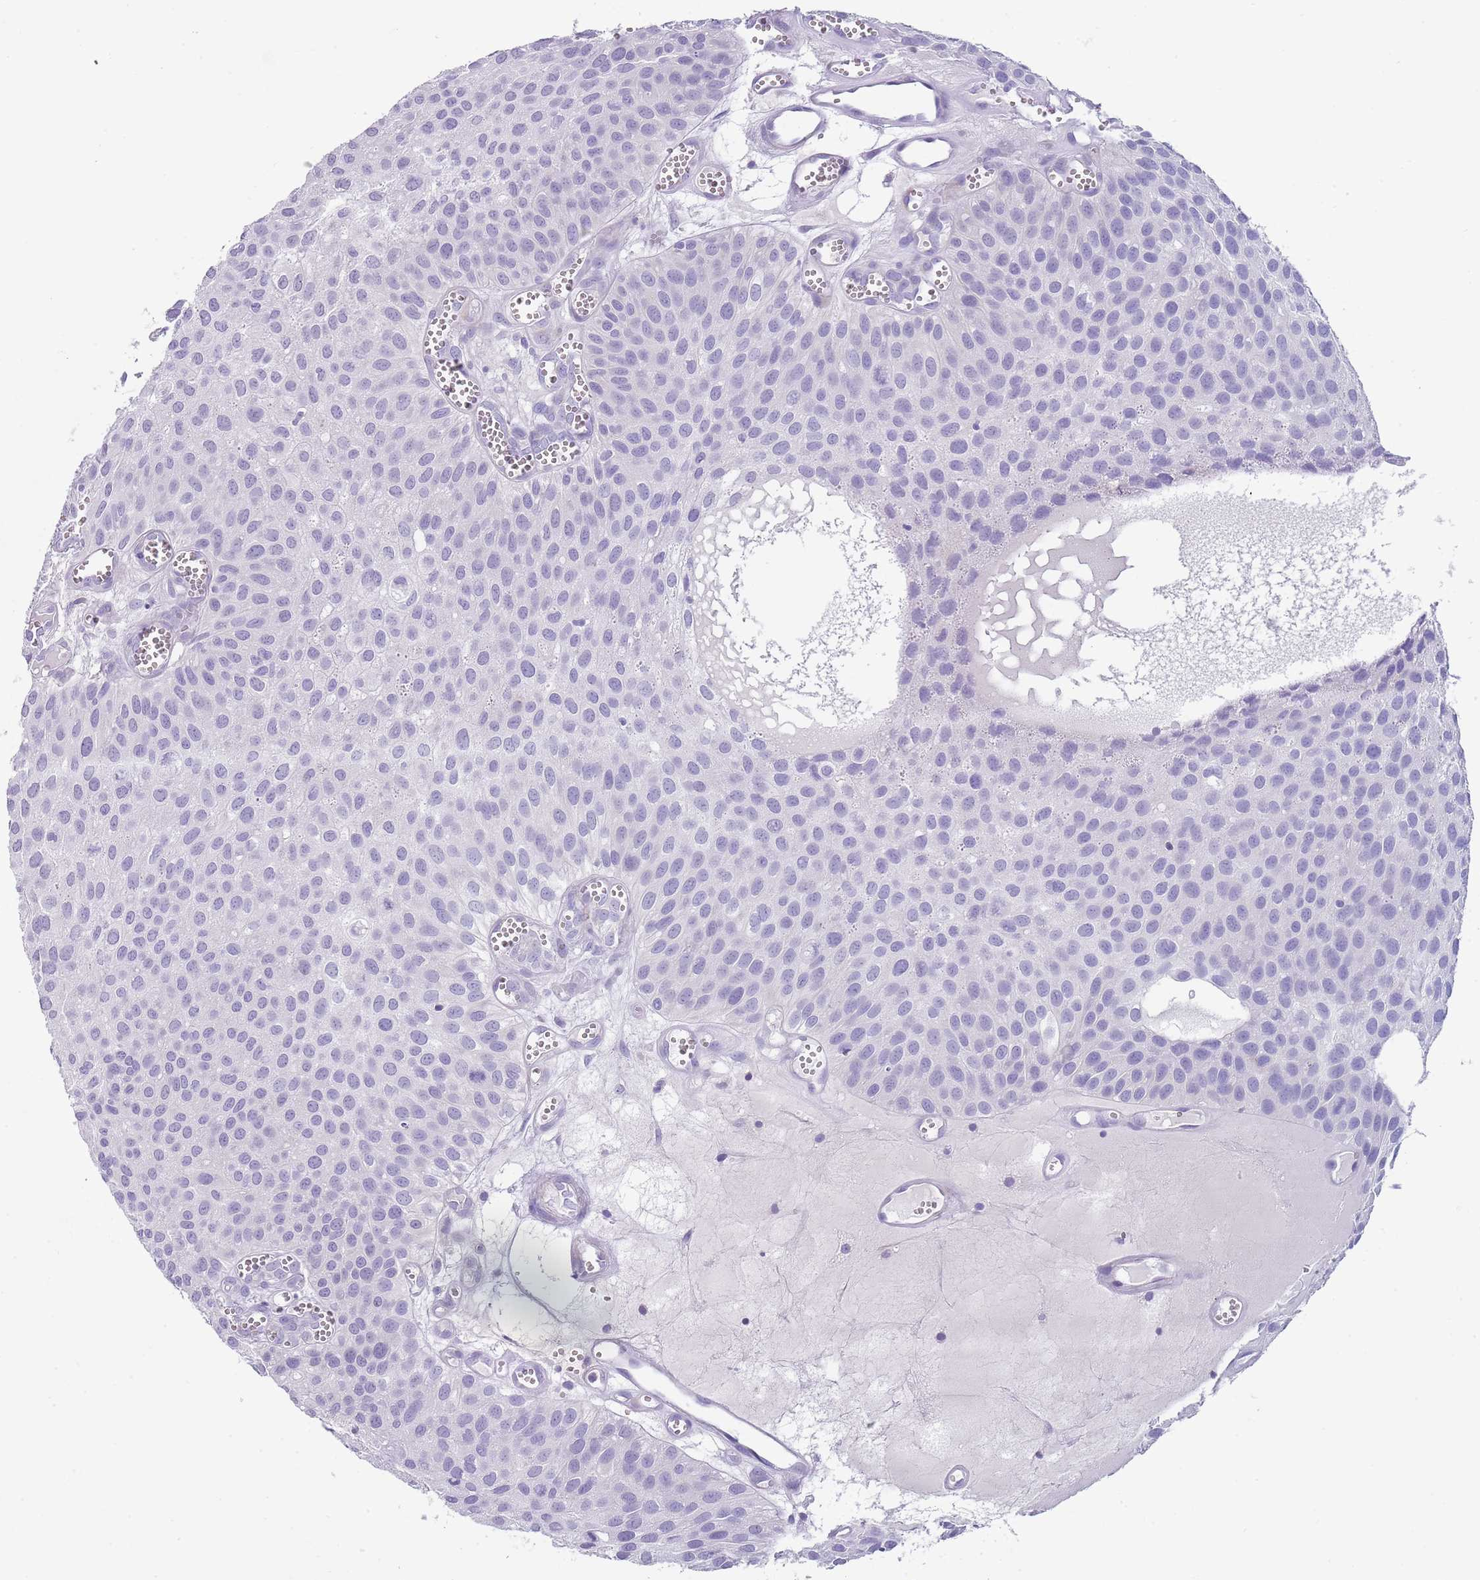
{"staining": {"intensity": "negative", "quantity": "none", "location": "none"}, "tissue": "urothelial cancer", "cell_type": "Tumor cells", "image_type": "cancer", "snomed": [{"axis": "morphology", "description": "Urothelial carcinoma, Low grade"}, {"axis": "topography", "description": "Urinary bladder"}], "caption": "High magnification brightfield microscopy of low-grade urothelial carcinoma stained with DAB (brown) and counterstained with hematoxylin (blue): tumor cells show no significant expression. (DAB (3,3'-diaminobenzidine) immunohistochemistry, high magnification).", "gene": "NBPF20", "patient": {"sex": "male", "age": 88}}